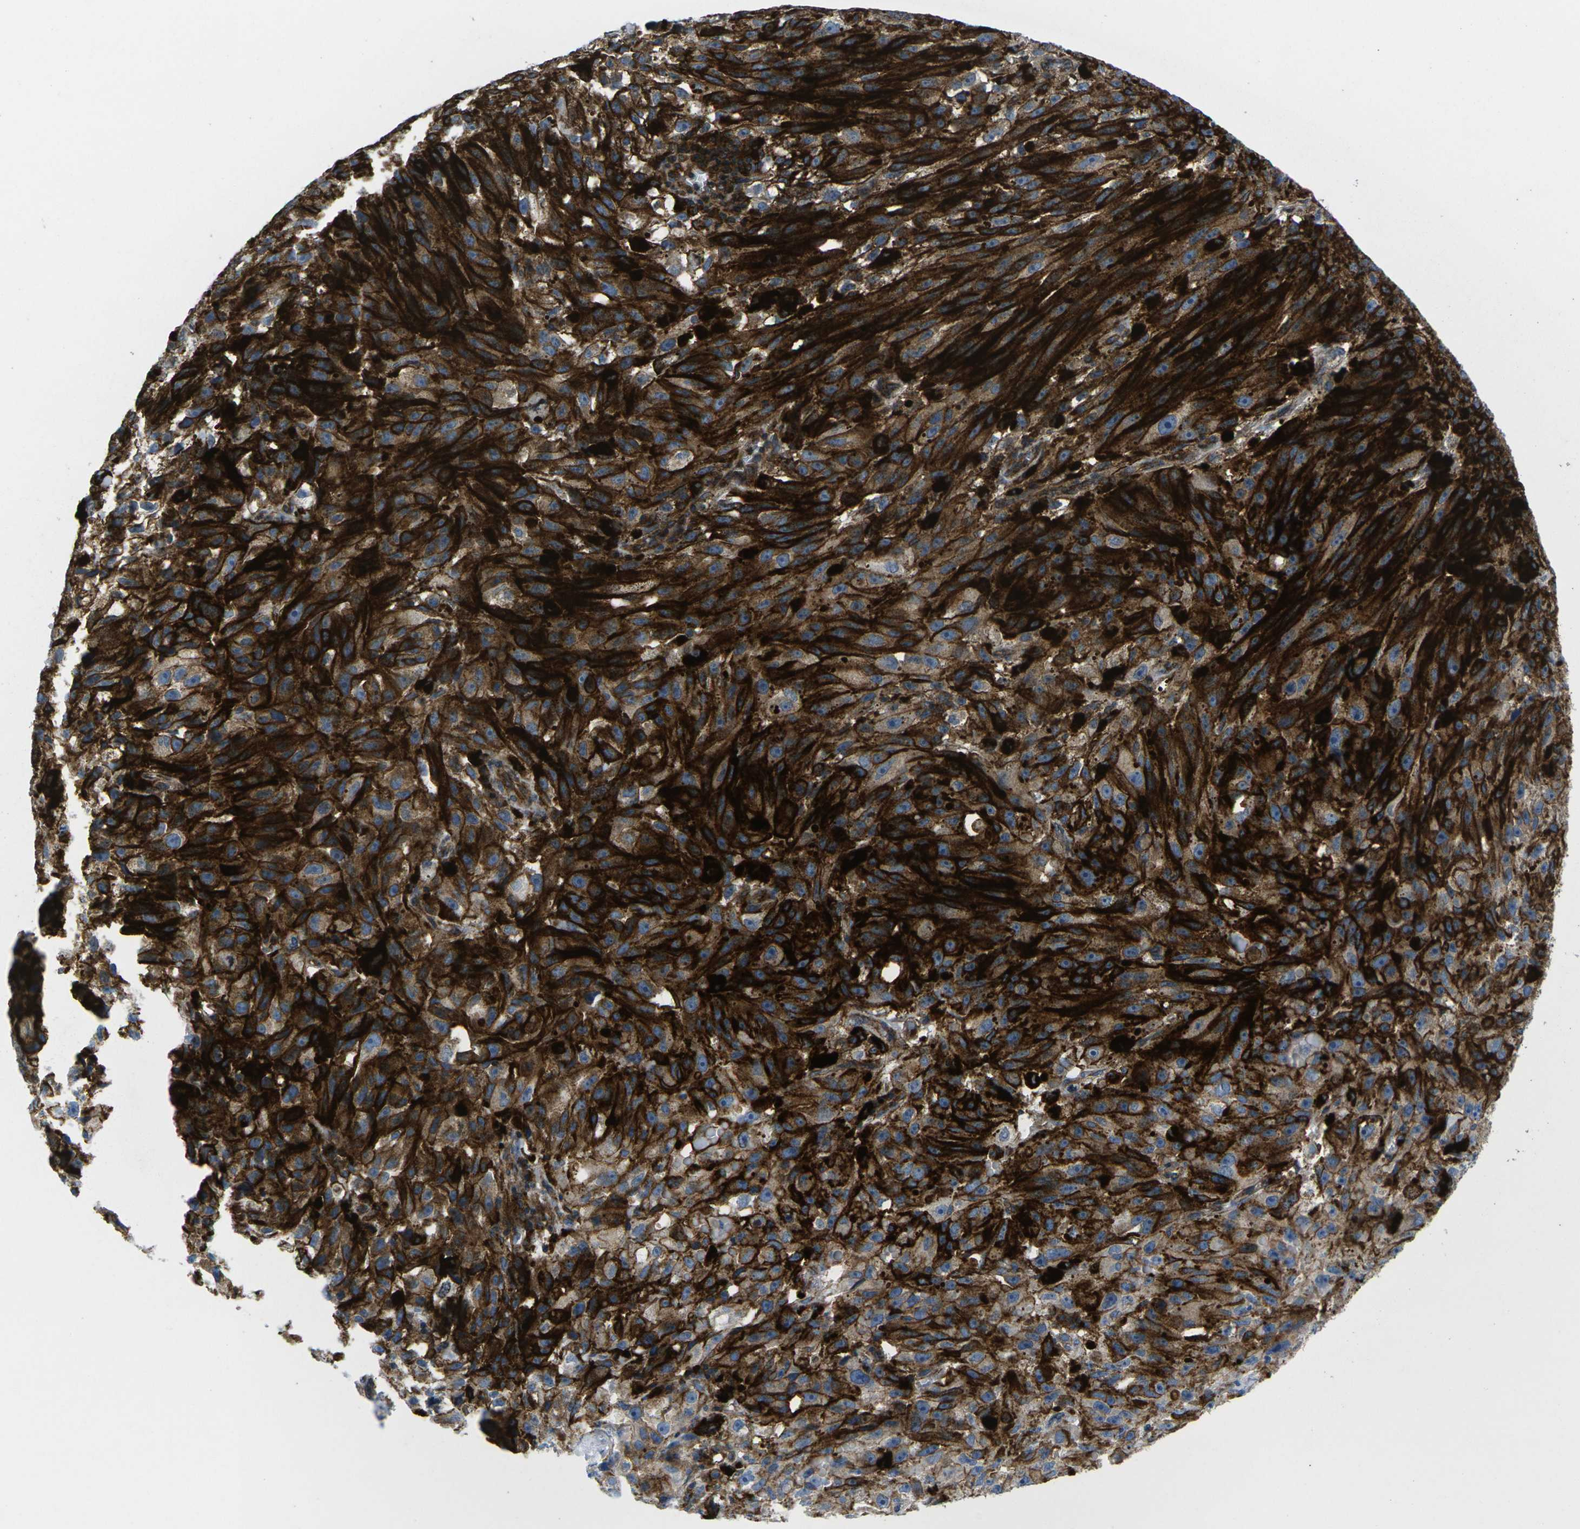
{"staining": {"intensity": "strong", "quantity": ">75%", "location": "cytoplasmic/membranous"}, "tissue": "melanoma", "cell_type": "Tumor cells", "image_type": "cancer", "snomed": [{"axis": "morphology", "description": "Malignant melanoma, NOS"}, {"axis": "topography", "description": "Skin"}], "caption": "Melanoma stained with a protein marker exhibits strong staining in tumor cells.", "gene": "IQGAP1", "patient": {"sex": "female", "age": 104}}